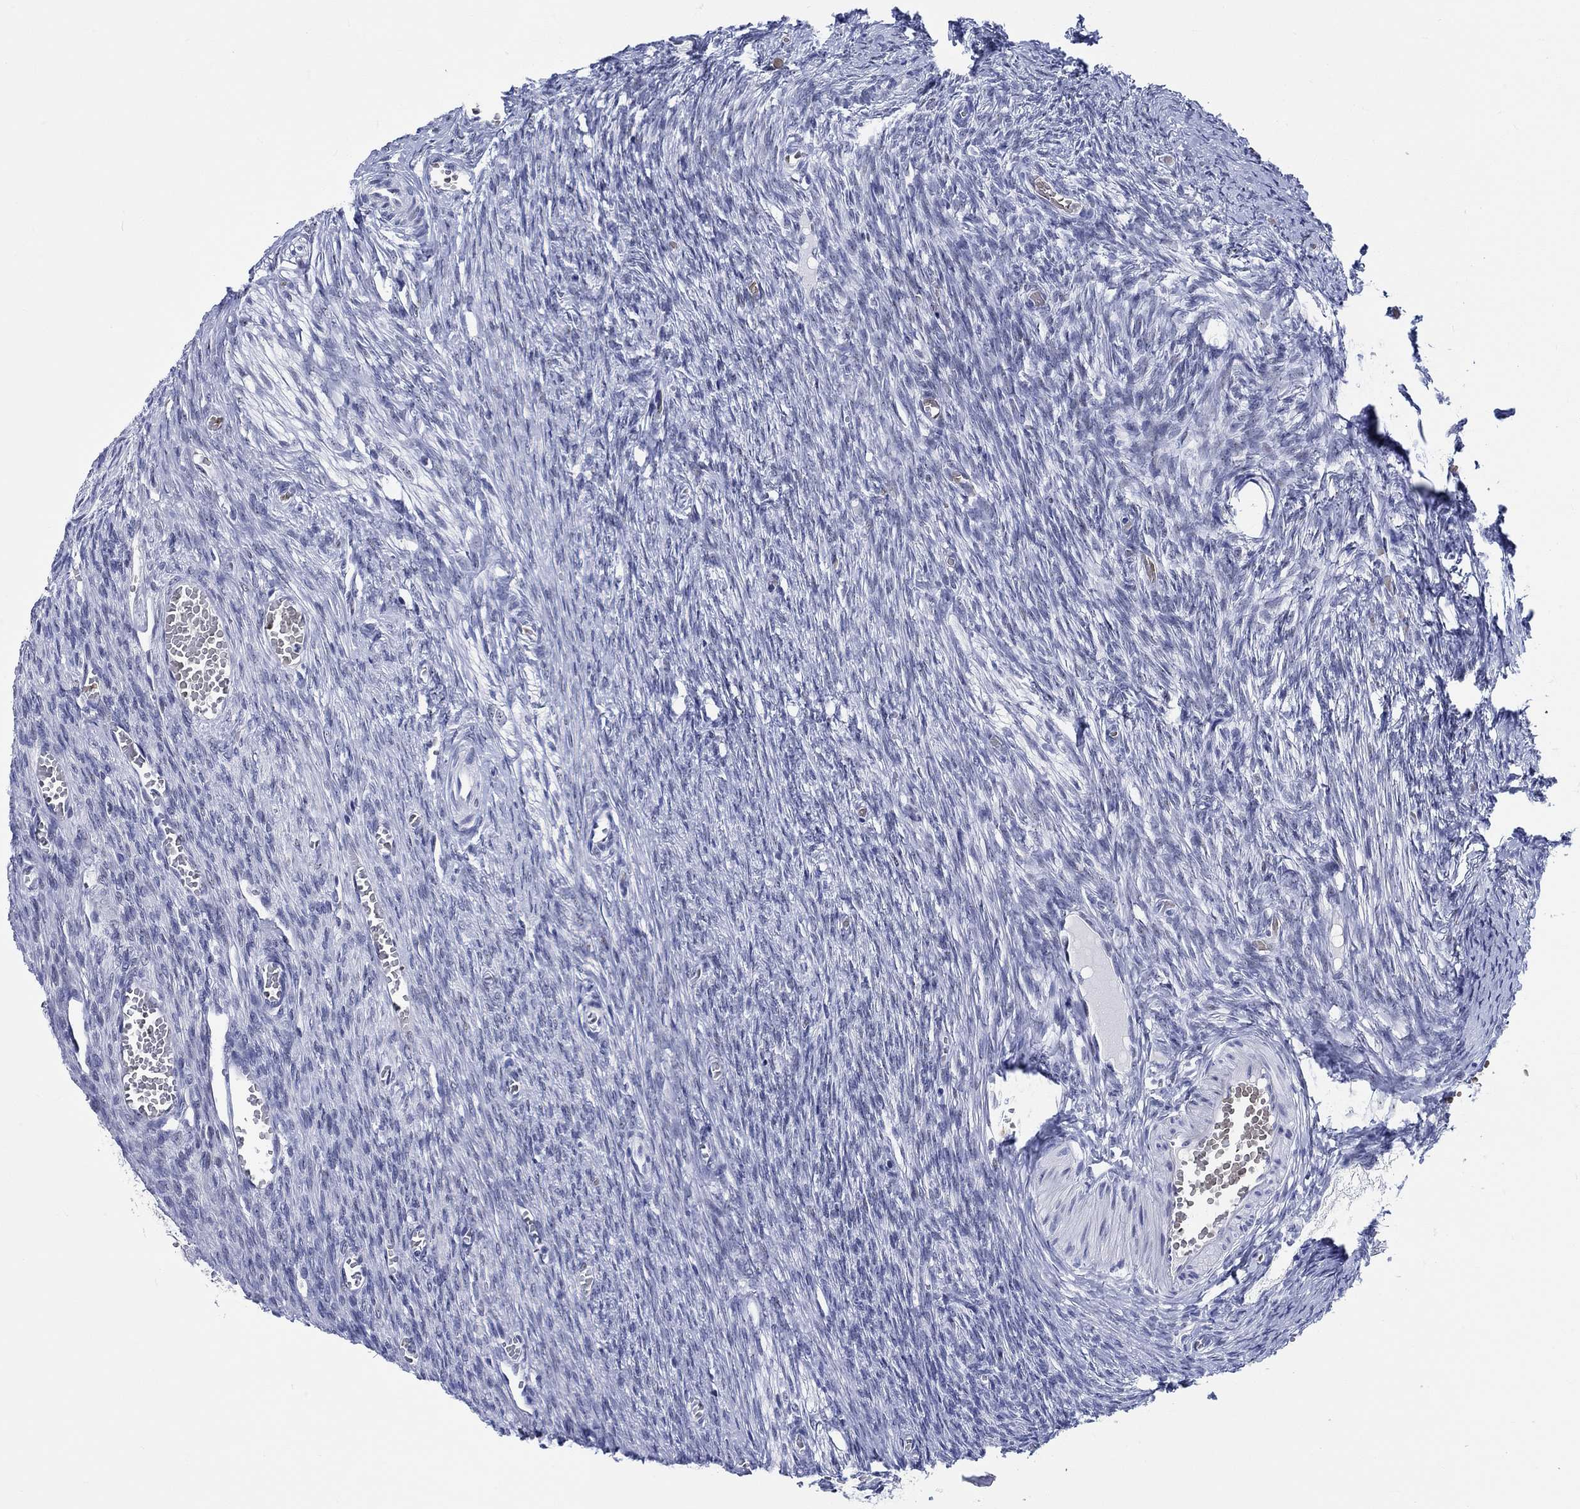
{"staining": {"intensity": "negative", "quantity": "none", "location": "none"}, "tissue": "ovary", "cell_type": "Ovarian stroma cells", "image_type": "normal", "snomed": [{"axis": "morphology", "description": "Normal tissue, NOS"}, {"axis": "topography", "description": "Ovary"}], "caption": "Immunohistochemical staining of benign human ovary demonstrates no significant staining in ovarian stroma cells. (DAB (3,3'-diaminobenzidine) immunohistochemistry with hematoxylin counter stain).", "gene": "ZNF446", "patient": {"sex": "female", "age": 27}}